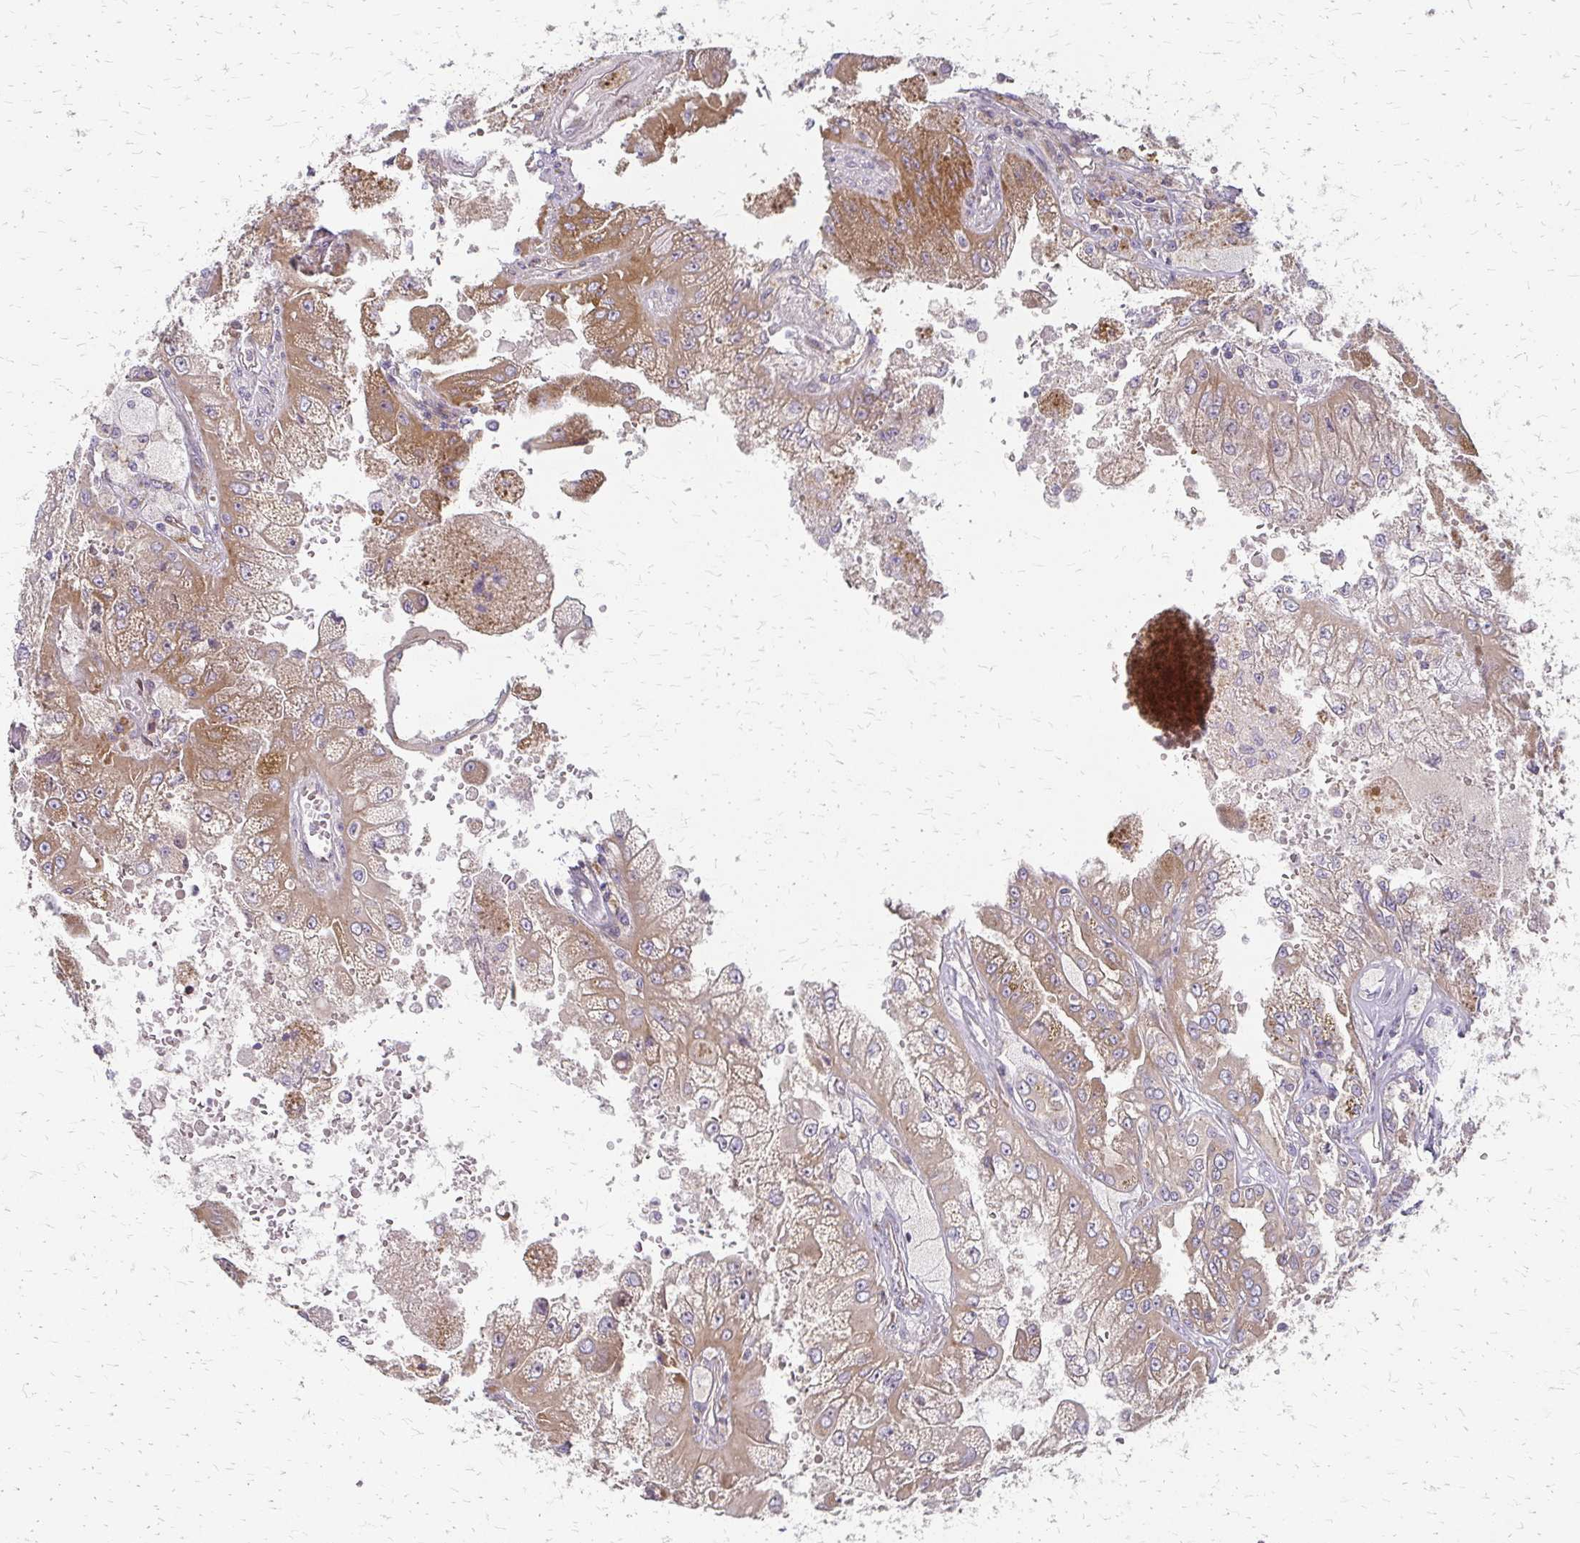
{"staining": {"intensity": "moderate", "quantity": "25%-75%", "location": "cytoplasmic/membranous"}, "tissue": "renal cancer", "cell_type": "Tumor cells", "image_type": "cancer", "snomed": [{"axis": "morphology", "description": "Adenocarcinoma, NOS"}, {"axis": "topography", "description": "Kidney"}], "caption": "Protein expression analysis of renal adenocarcinoma exhibits moderate cytoplasmic/membranous staining in approximately 25%-75% of tumor cells.", "gene": "ZNF383", "patient": {"sex": "male", "age": 58}}